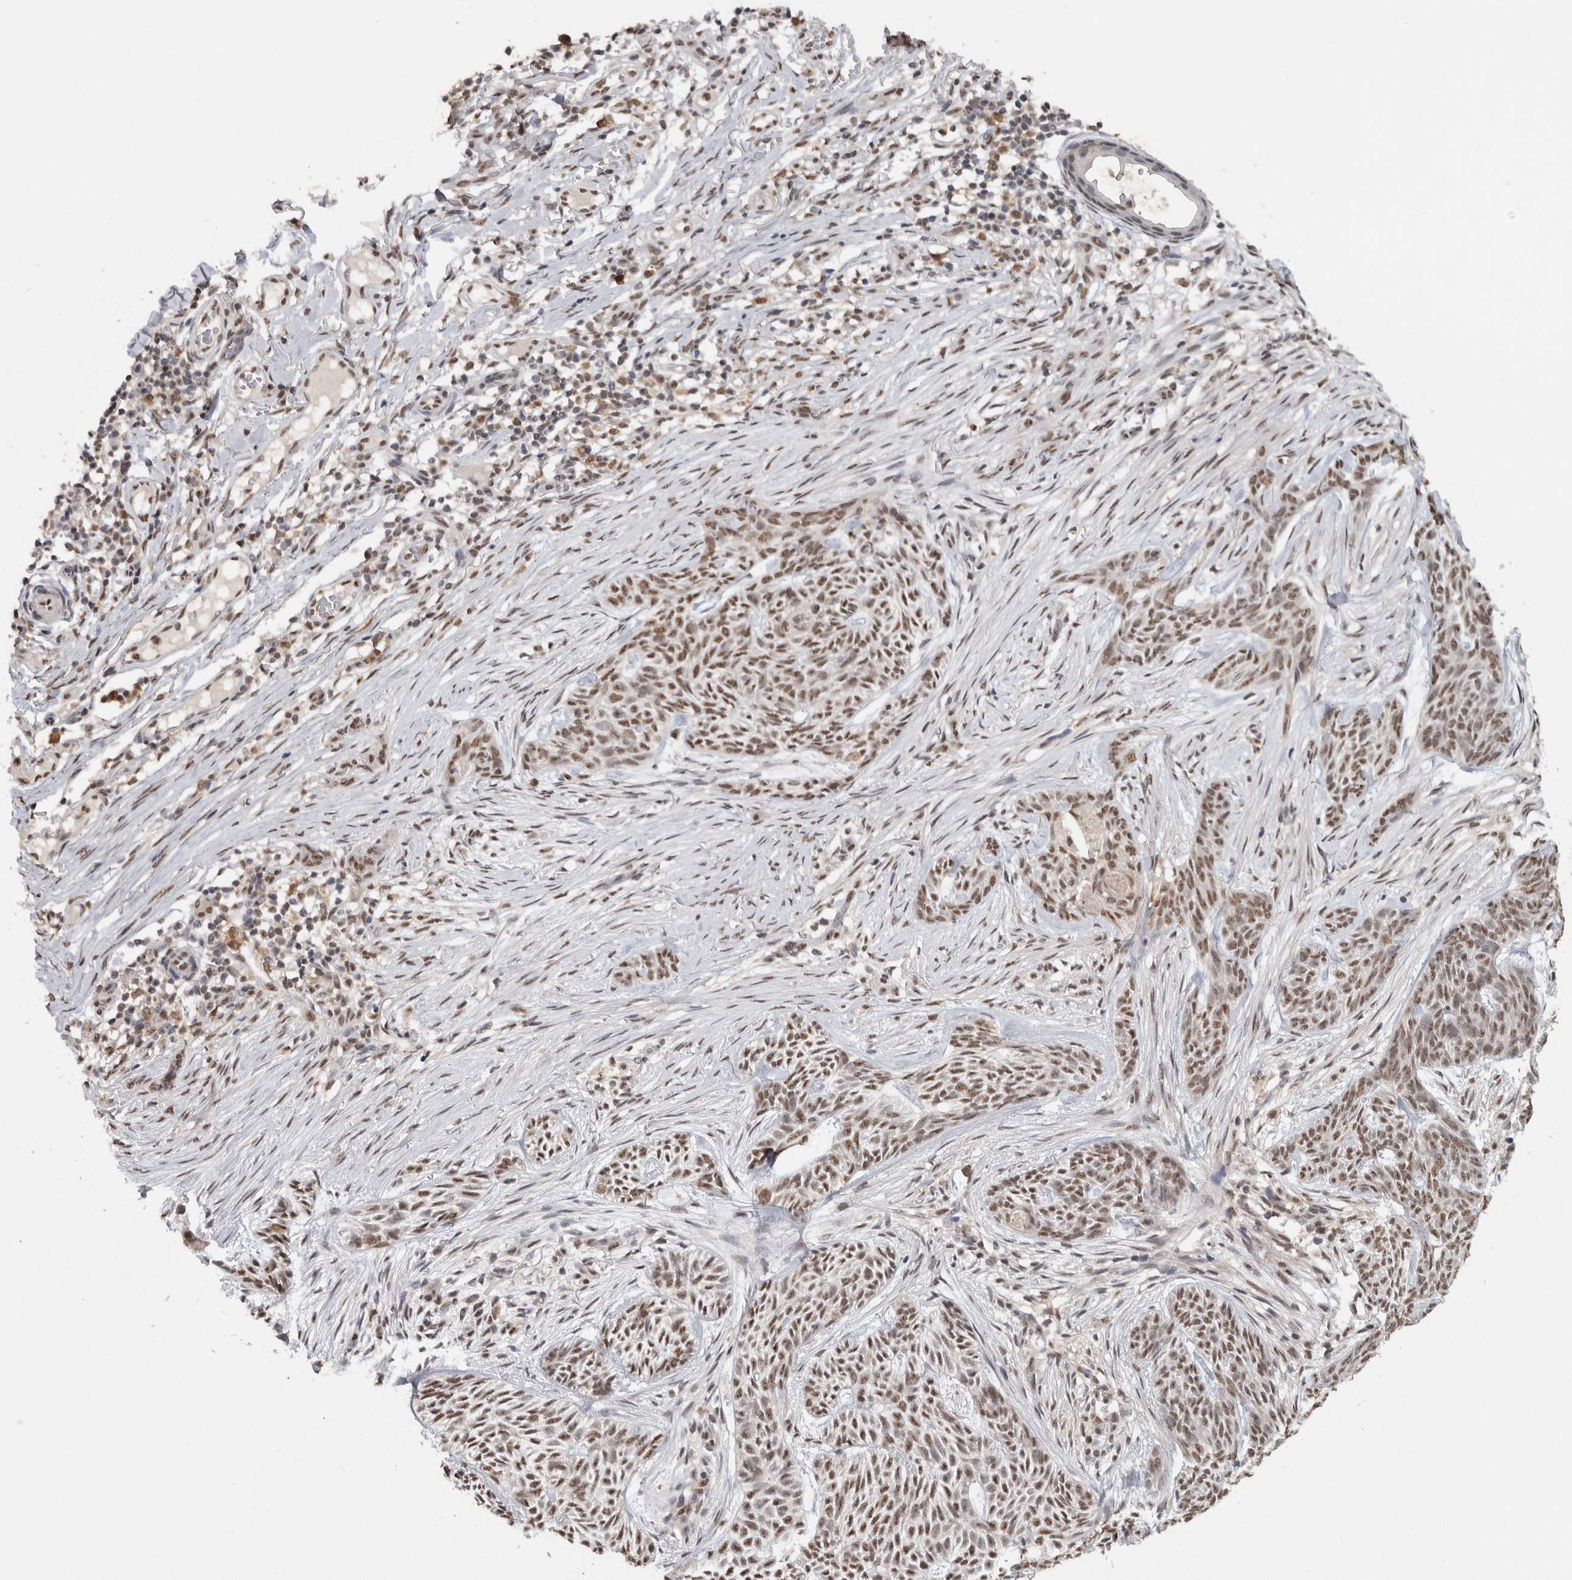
{"staining": {"intensity": "moderate", "quantity": ">75%", "location": "nuclear"}, "tissue": "skin cancer", "cell_type": "Tumor cells", "image_type": "cancer", "snomed": [{"axis": "morphology", "description": "Basal cell carcinoma"}, {"axis": "topography", "description": "Skin"}], "caption": "Protein expression analysis of basal cell carcinoma (skin) exhibits moderate nuclear expression in about >75% of tumor cells.", "gene": "RPS6KA2", "patient": {"sex": "female", "age": 59}}